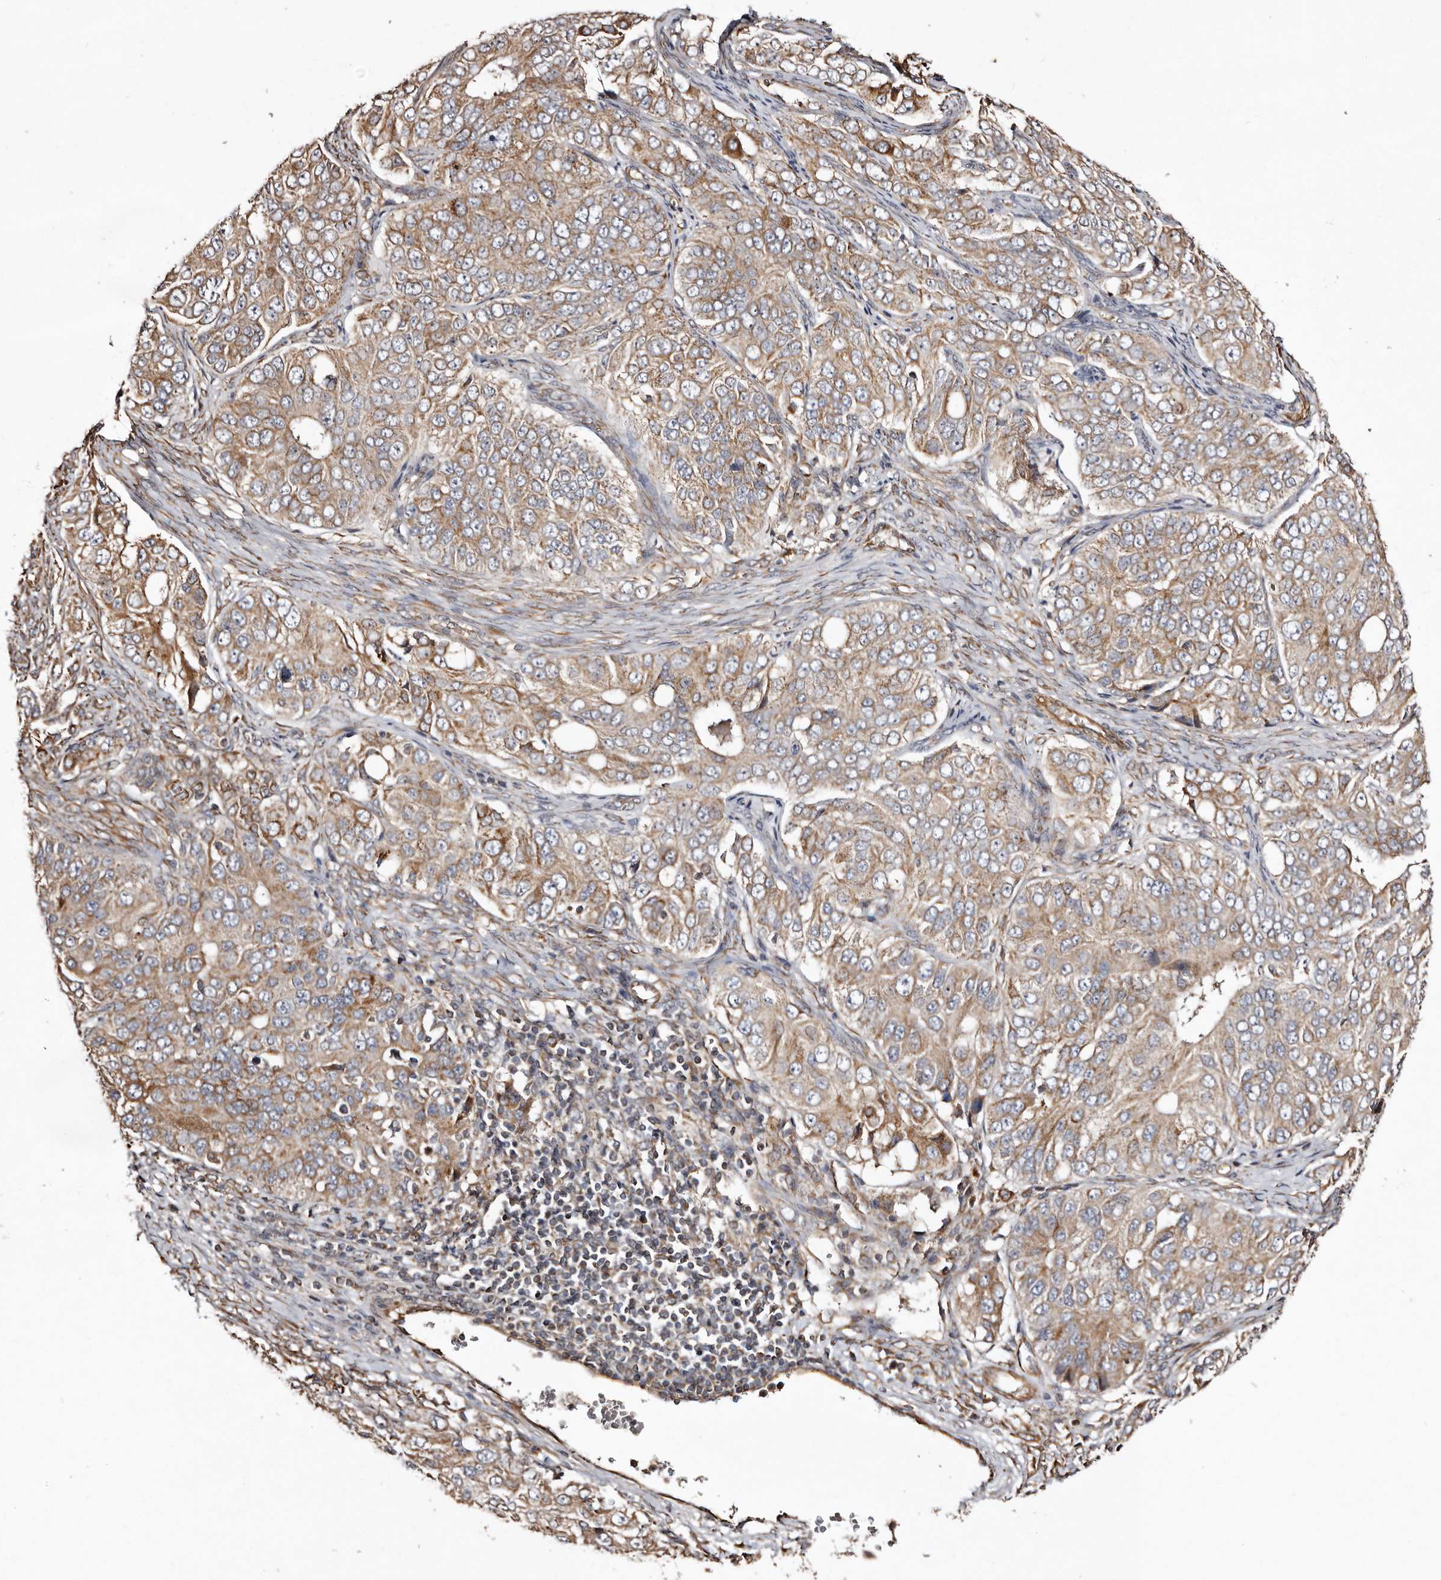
{"staining": {"intensity": "moderate", "quantity": ">75%", "location": "cytoplasmic/membranous"}, "tissue": "ovarian cancer", "cell_type": "Tumor cells", "image_type": "cancer", "snomed": [{"axis": "morphology", "description": "Carcinoma, endometroid"}, {"axis": "topography", "description": "Ovary"}], "caption": "Protein expression analysis of ovarian cancer shows moderate cytoplasmic/membranous expression in about >75% of tumor cells.", "gene": "MACC1", "patient": {"sex": "female", "age": 51}}